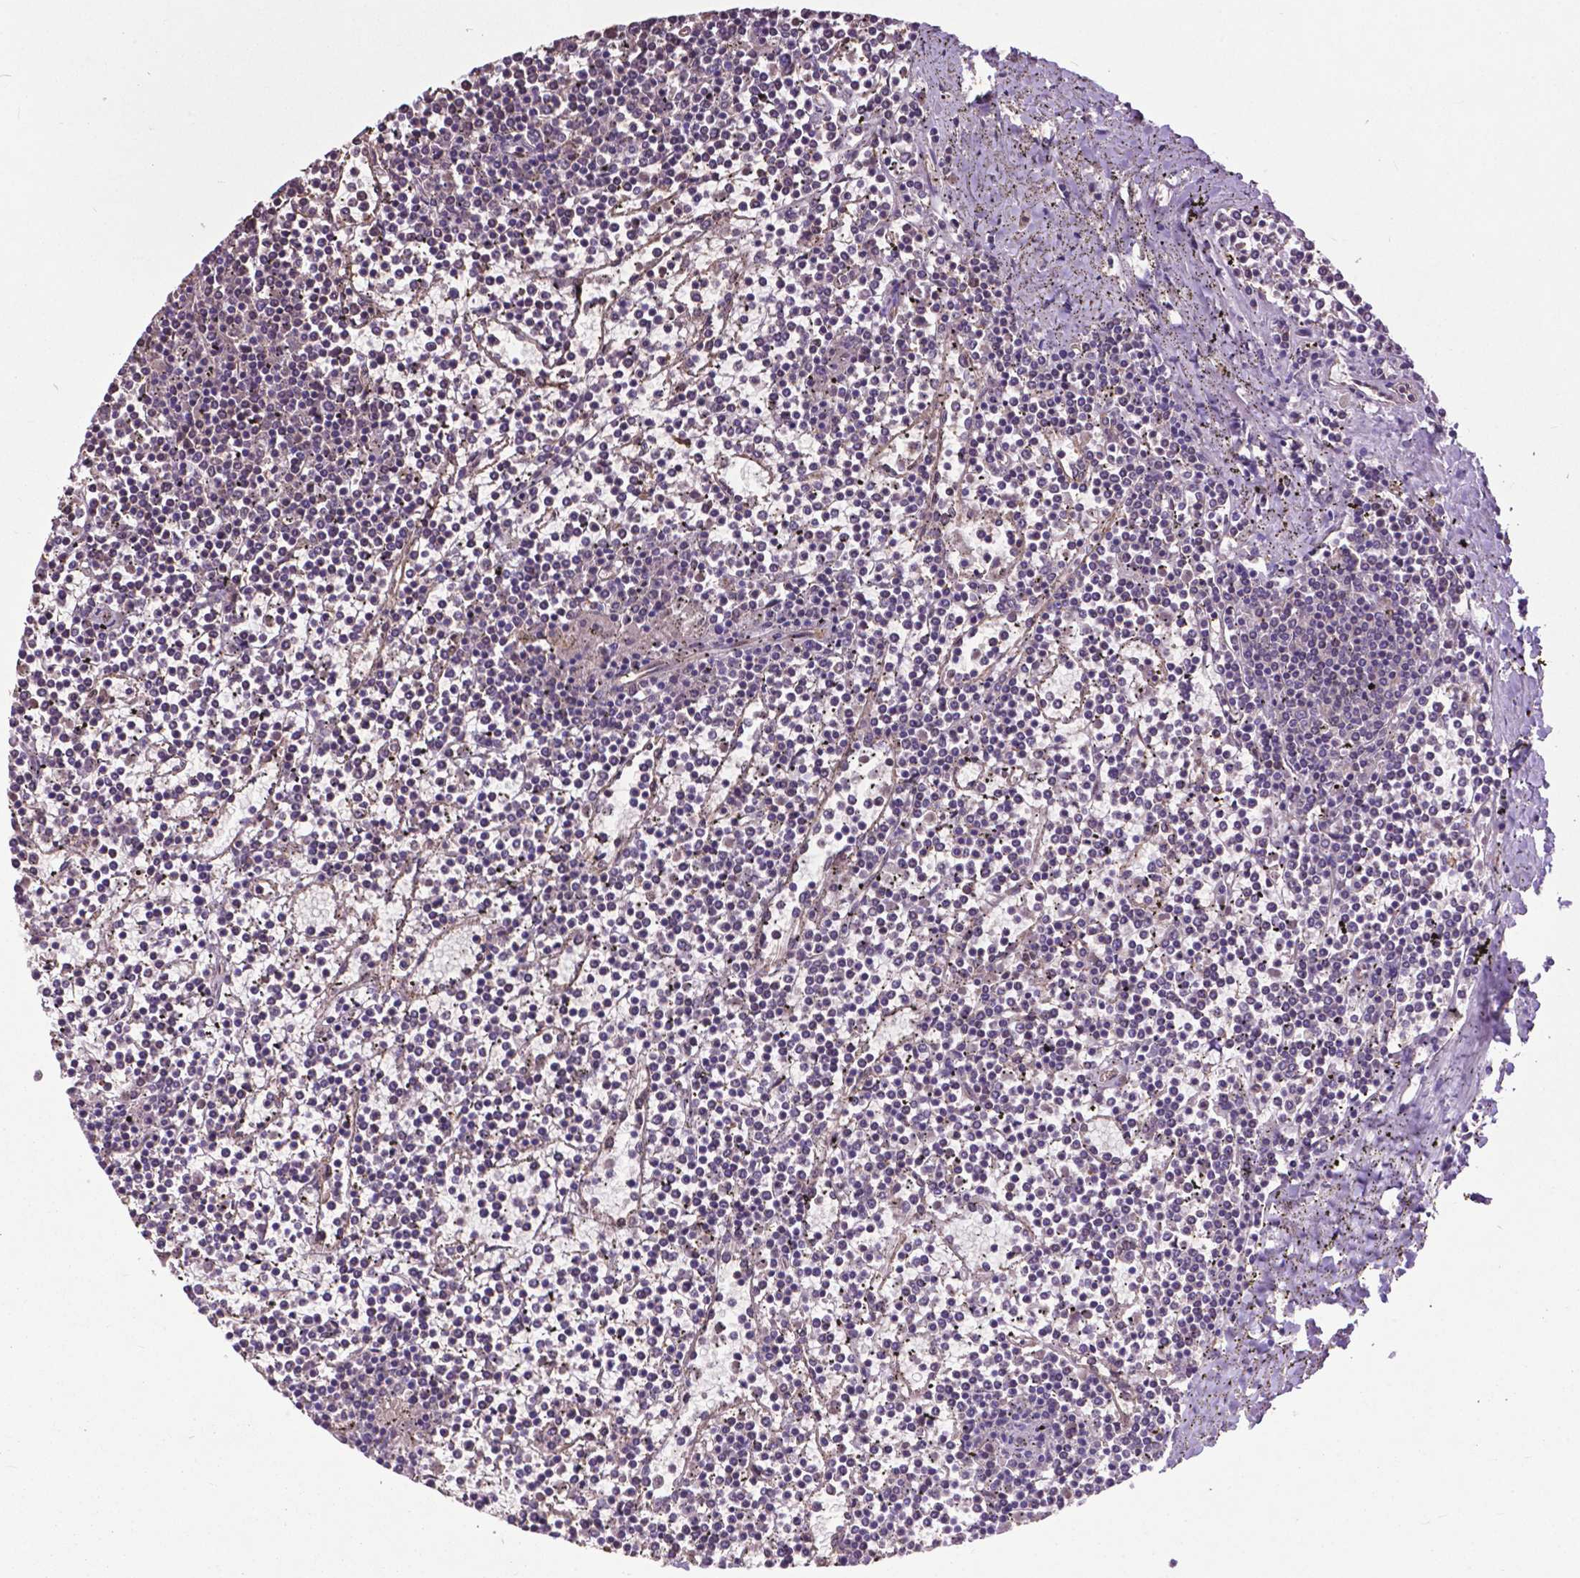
{"staining": {"intensity": "negative", "quantity": "none", "location": "none"}, "tissue": "lymphoma", "cell_type": "Tumor cells", "image_type": "cancer", "snomed": [{"axis": "morphology", "description": "Malignant lymphoma, non-Hodgkin's type, Low grade"}, {"axis": "topography", "description": "Spleen"}], "caption": "This is a micrograph of immunohistochemistry staining of lymphoma, which shows no staining in tumor cells.", "gene": "PDLIM1", "patient": {"sex": "female", "age": 19}}